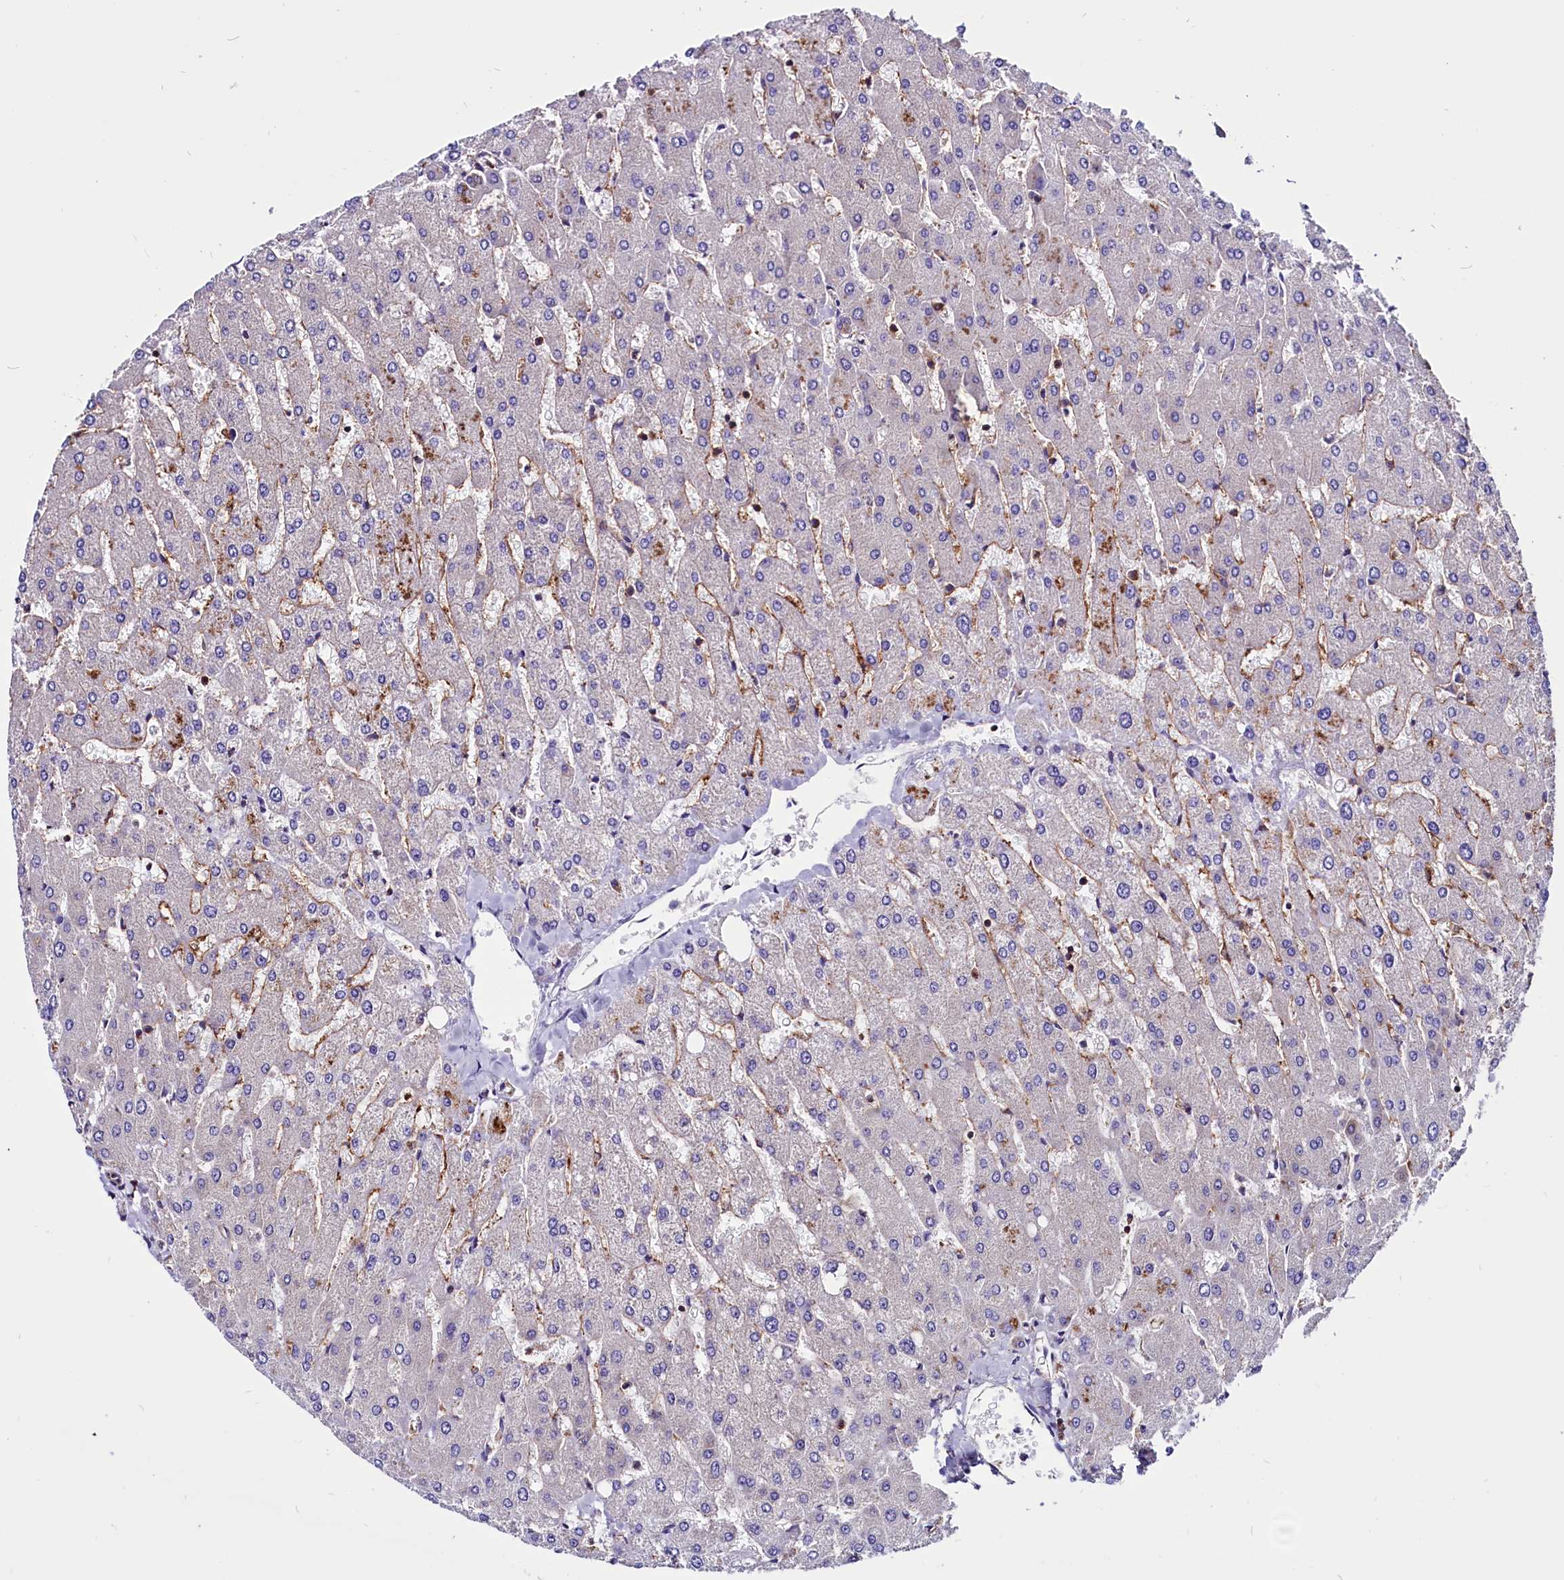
{"staining": {"intensity": "weak", "quantity": ">75%", "location": "cytoplasmic/membranous"}, "tissue": "liver", "cell_type": "Cholangiocytes", "image_type": "normal", "snomed": [{"axis": "morphology", "description": "Normal tissue, NOS"}, {"axis": "topography", "description": "Liver"}], "caption": "Liver stained with IHC displays weak cytoplasmic/membranous staining in about >75% of cholangiocytes.", "gene": "EIF3G", "patient": {"sex": "male", "age": 55}}